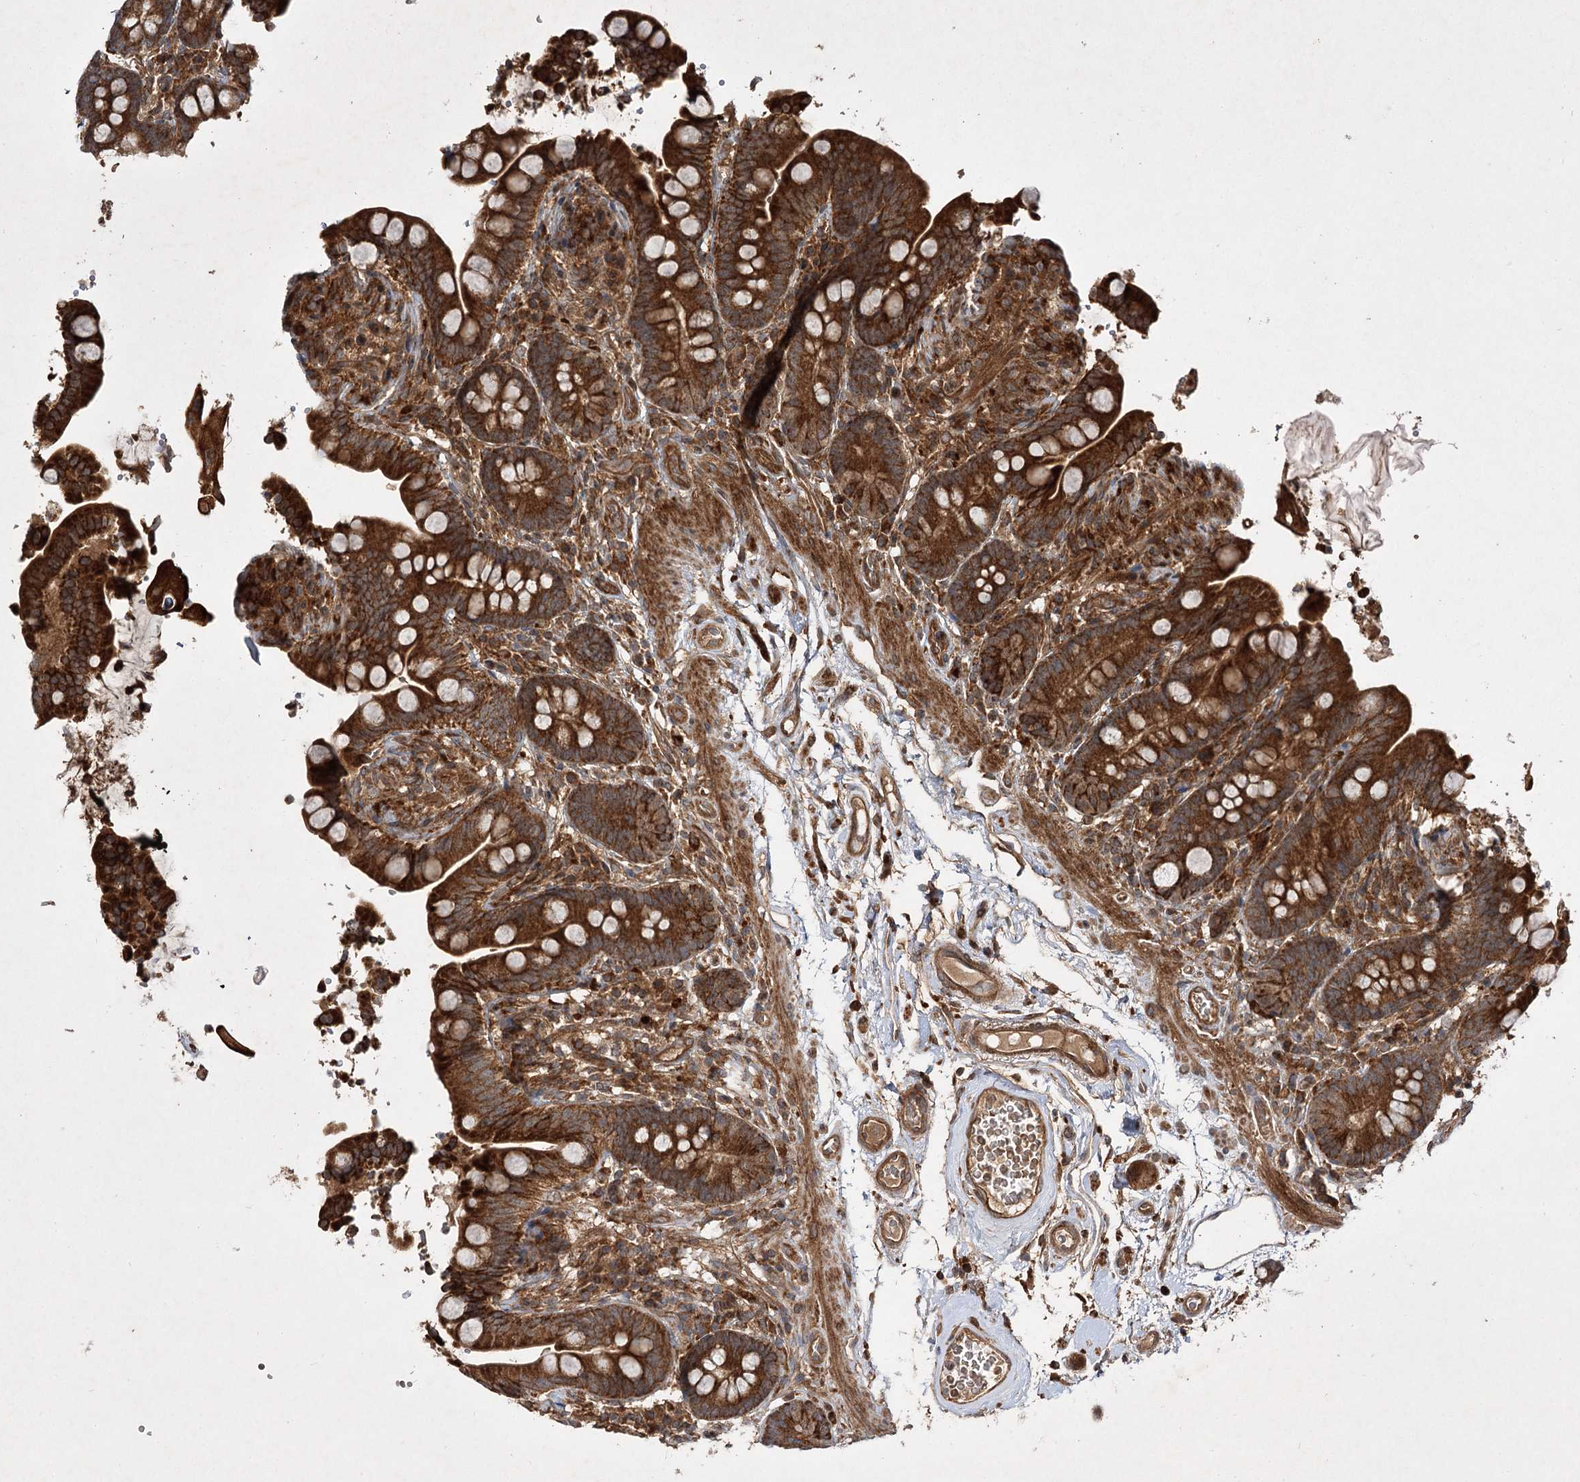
{"staining": {"intensity": "moderate", "quantity": ">75%", "location": "cytoplasmic/membranous"}, "tissue": "colon", "cell_type": "Endothelial cells", "image_type": "normal", "snomed": [{"axis": "morphology", "description": "Normal tissue, NOS"}, {"axis": "topography", "description": "Smooth muscle"}, {"axis": "topography", "description": "Colon"}], "caption": "Immunohistochemistry (DAB (3,3'-diaminobenzidine)) staining of unremarkable colon shows moderate cytoplasmic/membranous protein staining in approximately >75% of endothelial cells. (IHC, brightfield microscopy, high magnification).", "gene": "DNAJC13", "patient": {"sex": "male", "age": 73}}